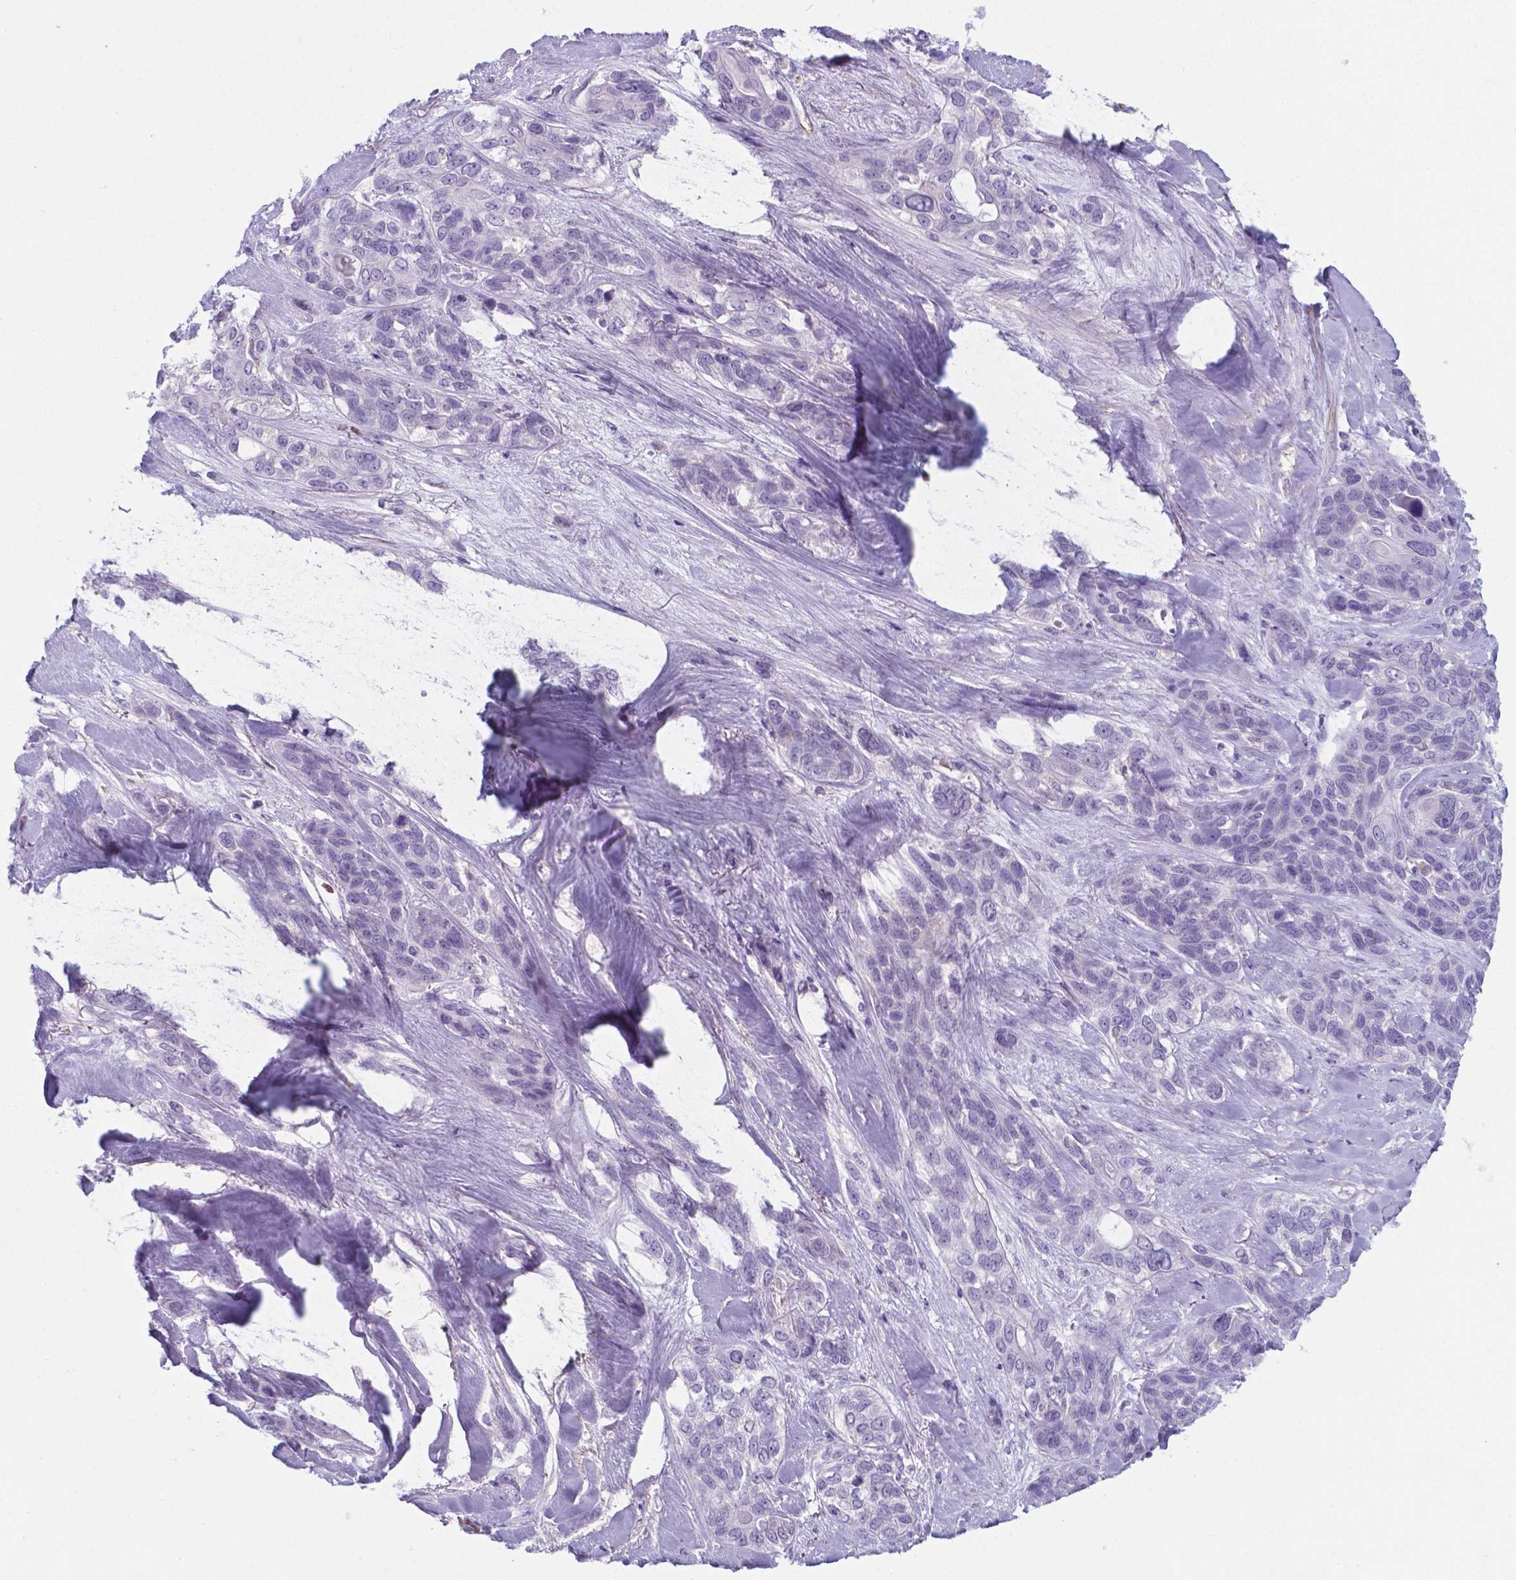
{"staining": {"intensity": "negative", "quantity": "none", "location": "none"}, "tissue": "lung cancer", "cell_type": "Tumor cells", "image_type": "cancer", "snomed": [{"axis": "morphology", "description": "Squamous cell carcinoma, NOS"}, {"axis": "topography", "description": "Lung"}], "caption": "Immunohistochemical staining of lung cancer (squamous cell carcinoma) displays no significant expression in tumor cells.", "gene": "AP5B1", "patient": {"sex": "female", "age": 70}}